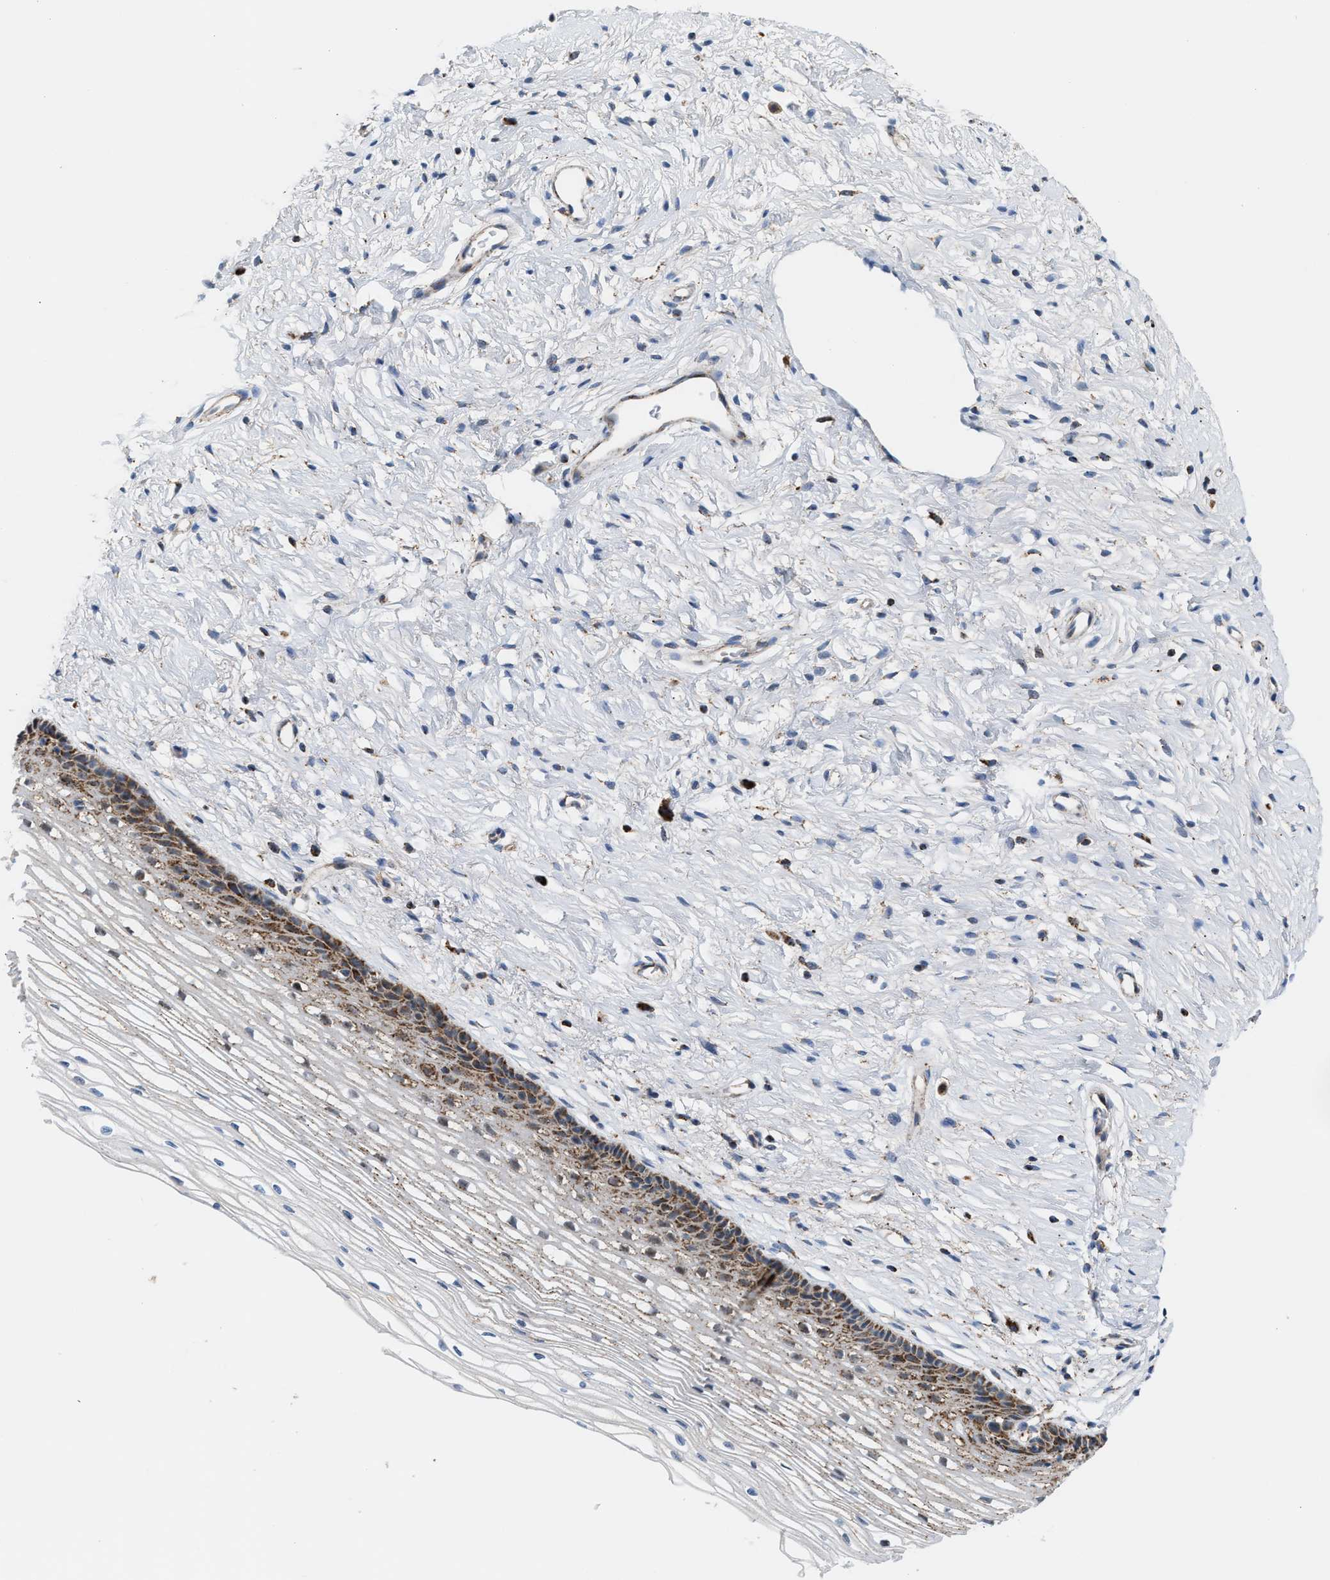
{"staining": {"intensity": "moderate", "quantity": ">75%", "location": "cytoplasmic/membranous"}, "tissue": "cervix", "cell_type": "Glandular cells", "image_type": "normal", "snomed": [{"axis": "morphology", "description": "Normal tissue, NOS"}, {"axis": "topography", "description": "Cervix"}], "caption": "Immunohistochemistry (IHC) (DAB) staining of normal cervix shows moderate cytoplasmic/membranous protein expression in approximately >75% of glandular cells. Nuclei are stained in blue.", "gene": "PMPCA", "patient": {"sex": "female", "age": 77}}